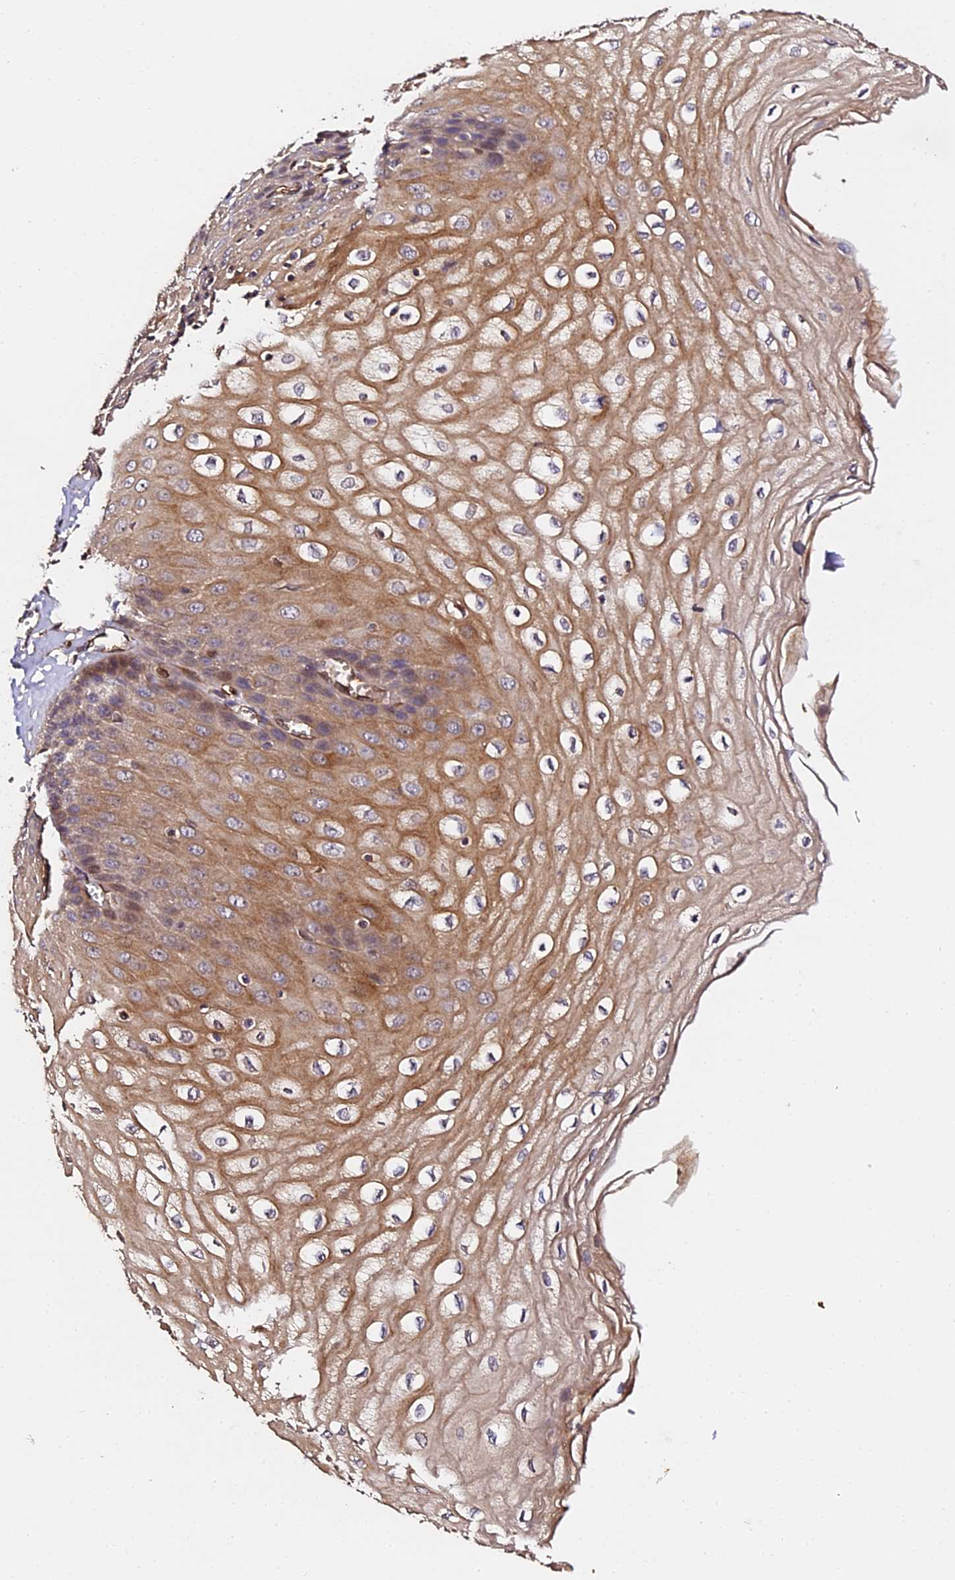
{"staining": {"intensity": "moderate", "quantity": ">75%", "location": "cytoplasmic/membranous"}, "tissue": "esophagus", "cell_type": "Squamous epithelial cells", "image_type": "normal", "snomed": [{"axis": "morphology", "description": "Normal tissue, NOS"}, {"axis": "topography", "description": "Esophagus"}], "caption": "A high-resolution photomicrograph shows IHC staining of normal esophagus, which shows moderate cytoplasmic/membranous positivity in about >75% of squamous epithelial cells.", "gene": "TDO2", "patient": {"sex": "male", "age": 60}}